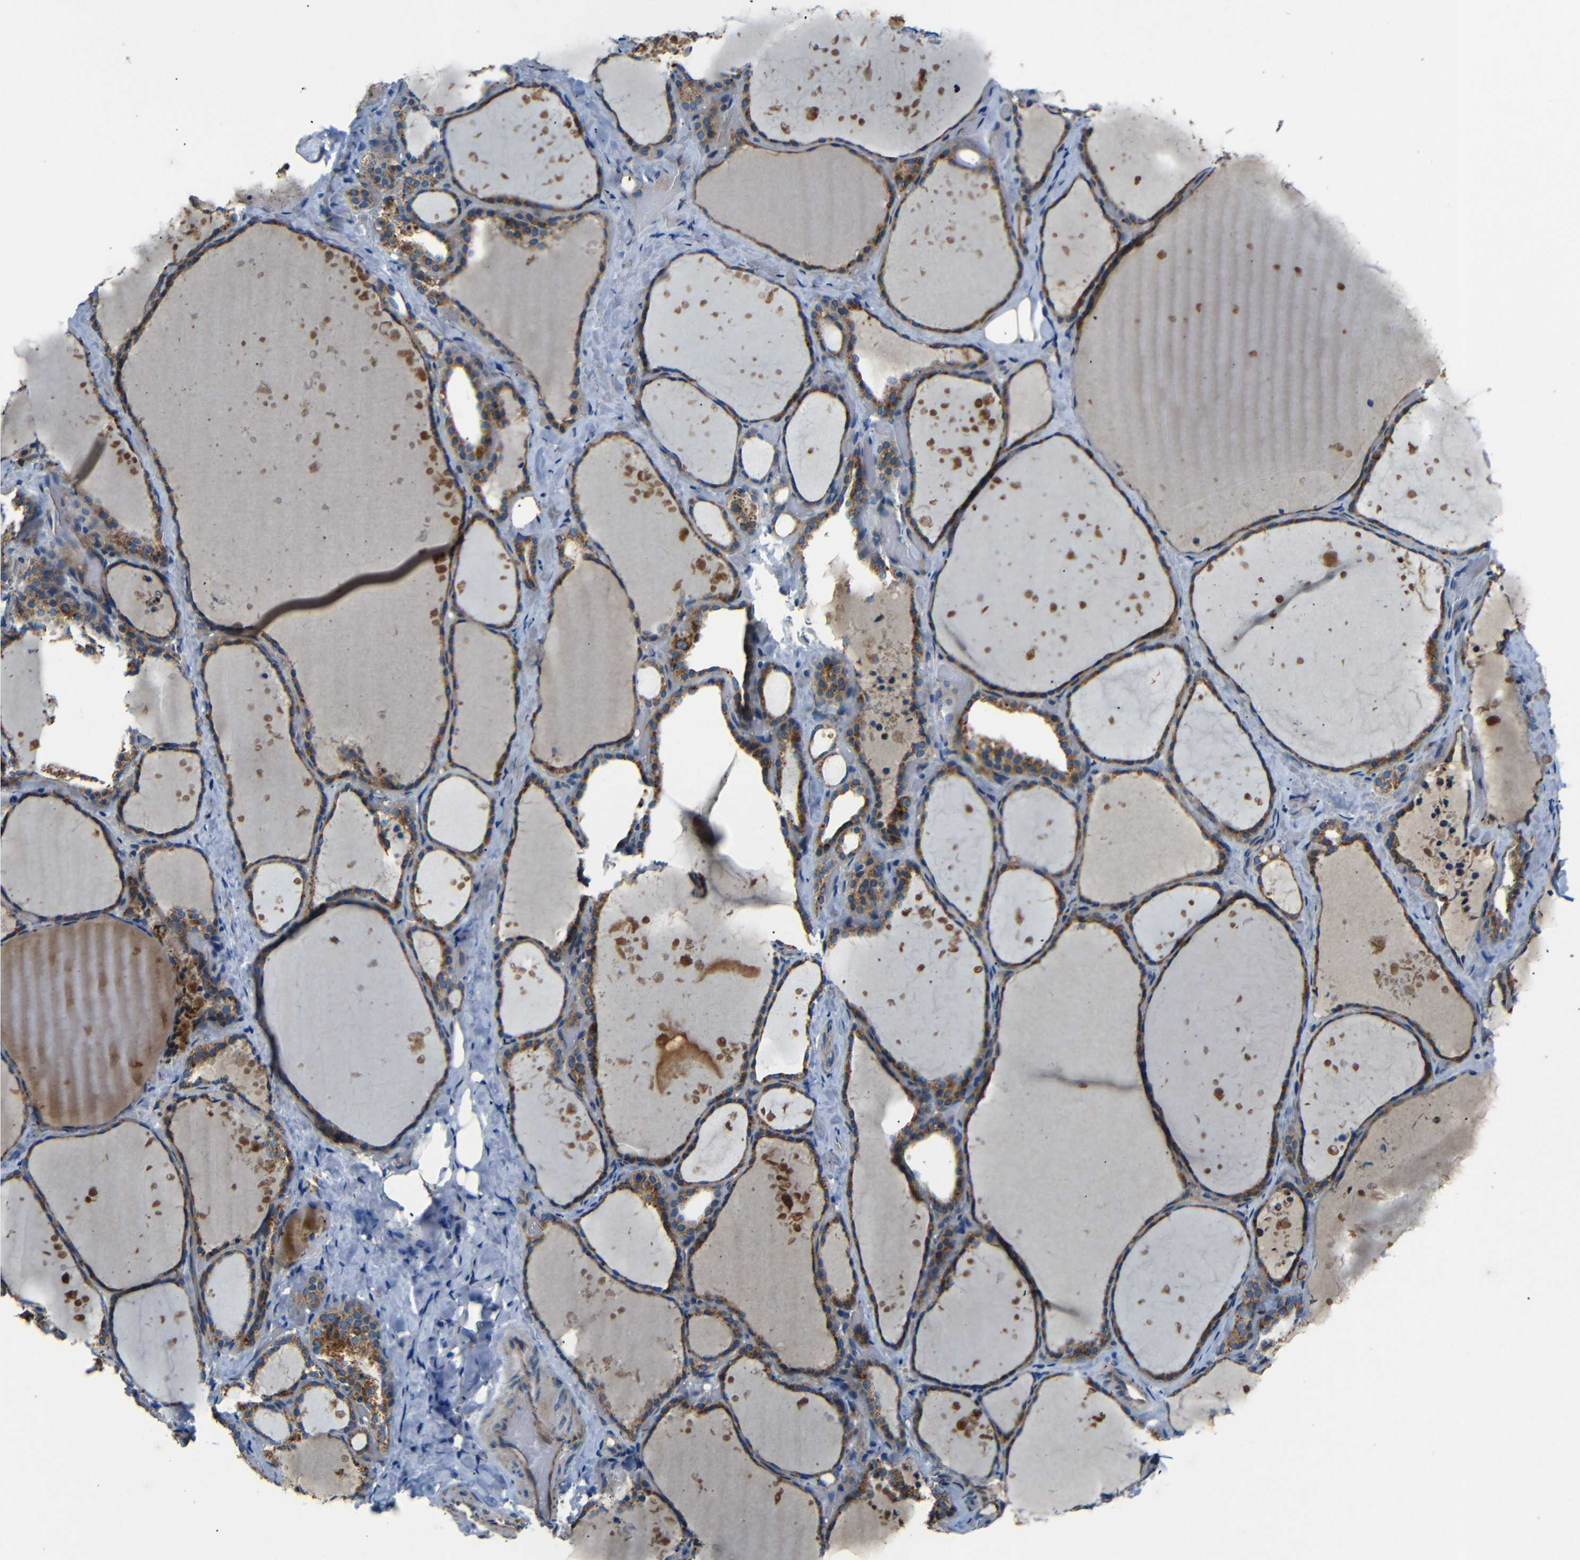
{"staining": {"intensity": "moderate", "quantity": ">75%", "location": "cytoplasmic/membranous"}, "tissue": "thyroid gland", "cell_type": "Glandular cells", "image_type": "normal", "snomed": [{"axis": "morphology", "description": "Normal tissue, NOS"}, {"axis": "topography", "description": "Thyroid gland"}], "caption": "High-power microscopy captured an immunohistochemistry photomicrograph of benign thyroid gland, revealing moderate cytoplasmic/membranous positivity in about >75% of glandular cells. Nuclei are stained in blue.", "gene": "NETO2", "patient": {"sex": "female", "age": 44}}